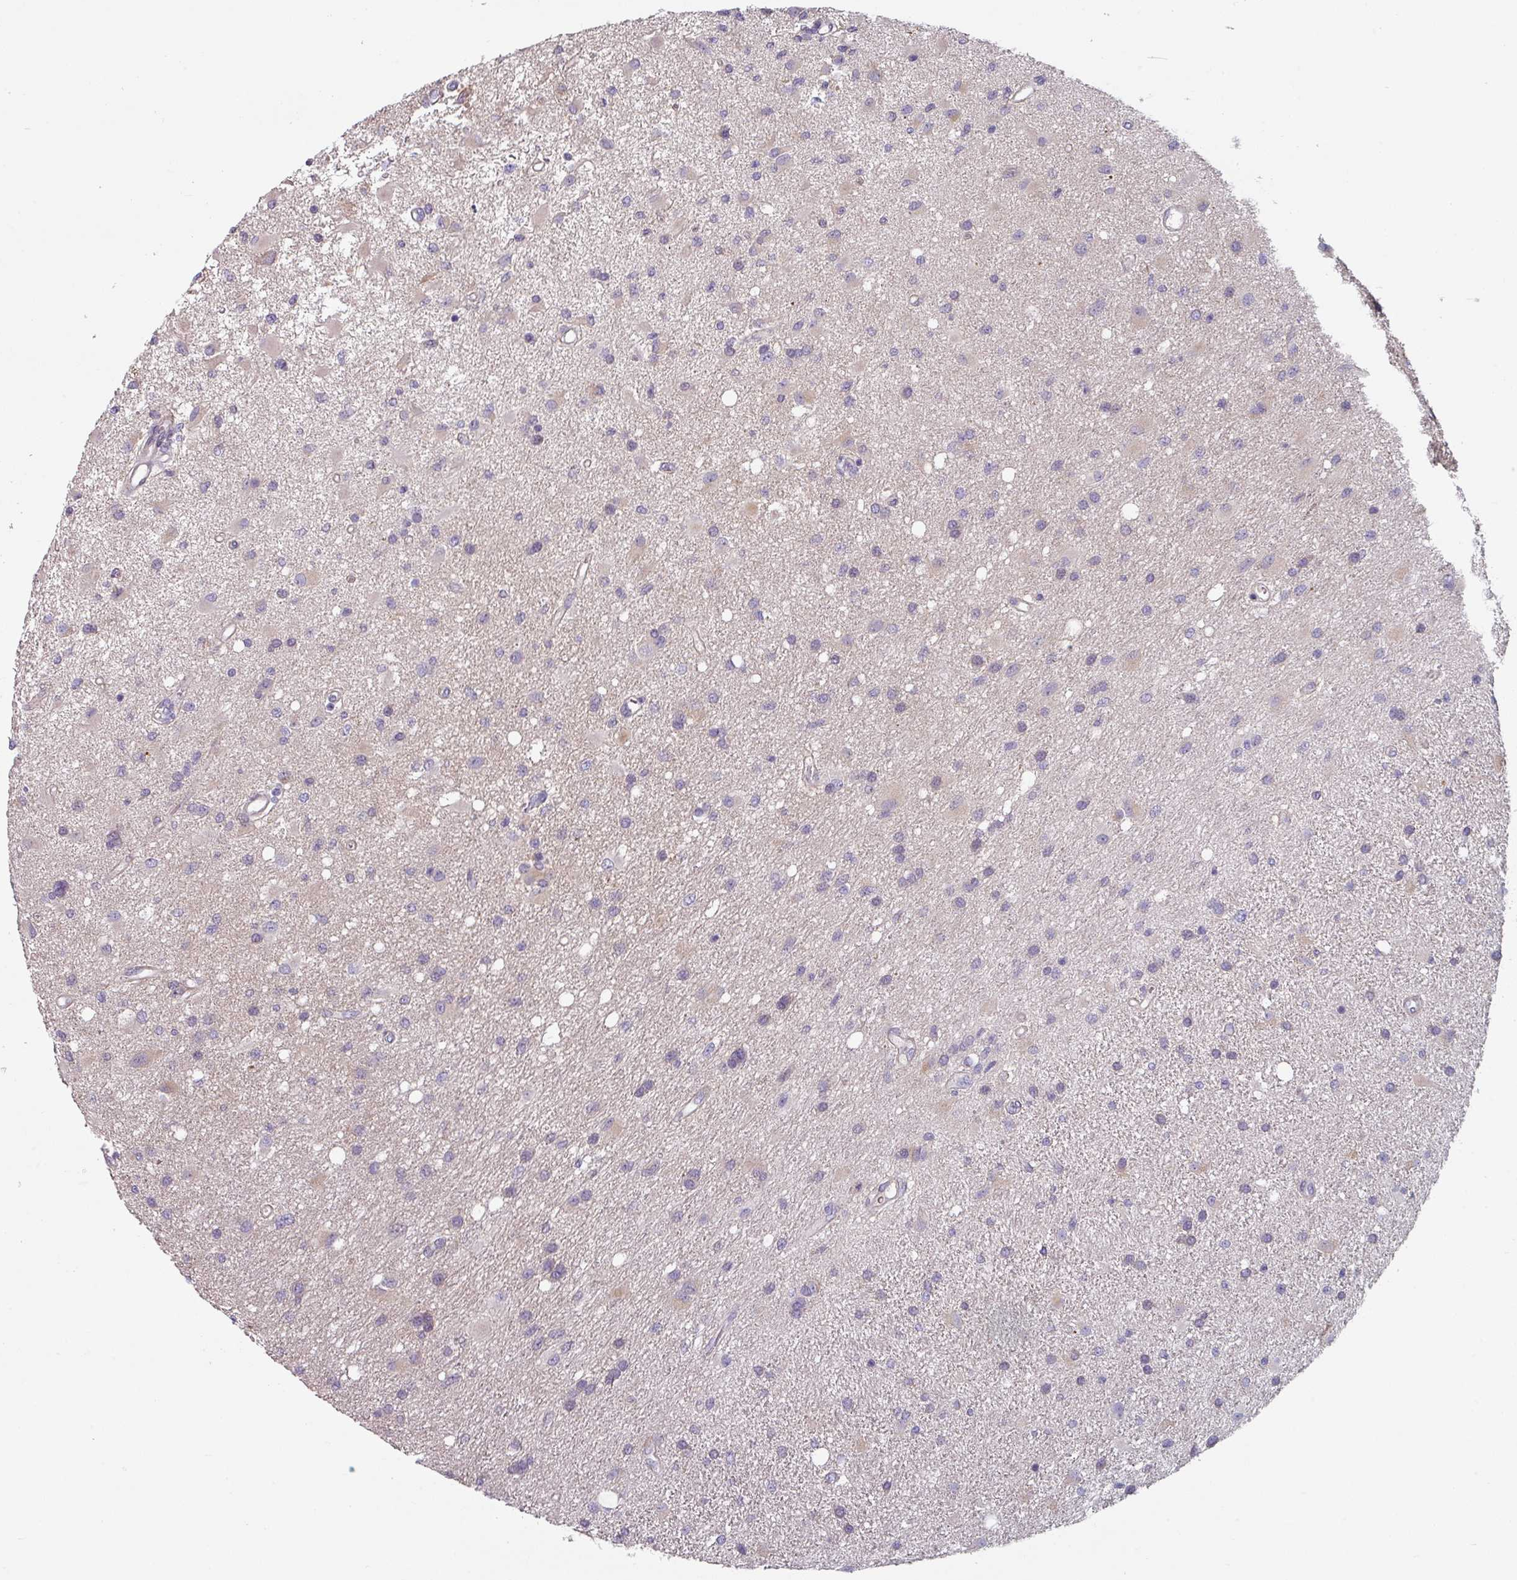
{"staining": {"intensity": "negative", "quantity": "none", "location": "none"}, "tissue": "glioma", "cell_type": "Tumor cells", "image_type": "cancer", "snomed": [{"axis": "morphology", "description": "Glioma, malignant, High grade"}, {"axis": "topography", "description": "Brain"}], "caption": "Immunohistochemistry micrograph of high-grade glioma (malignant) stained for a protein (brown), which reveals no expression in tumor cells. (DAB (3,3'-diaminobenzidine) immunohistochemistry (IHC) with hematoxylin counter stain).", "gene": "TMEM132A", "patient": {"sex": "male", "age": 67}}